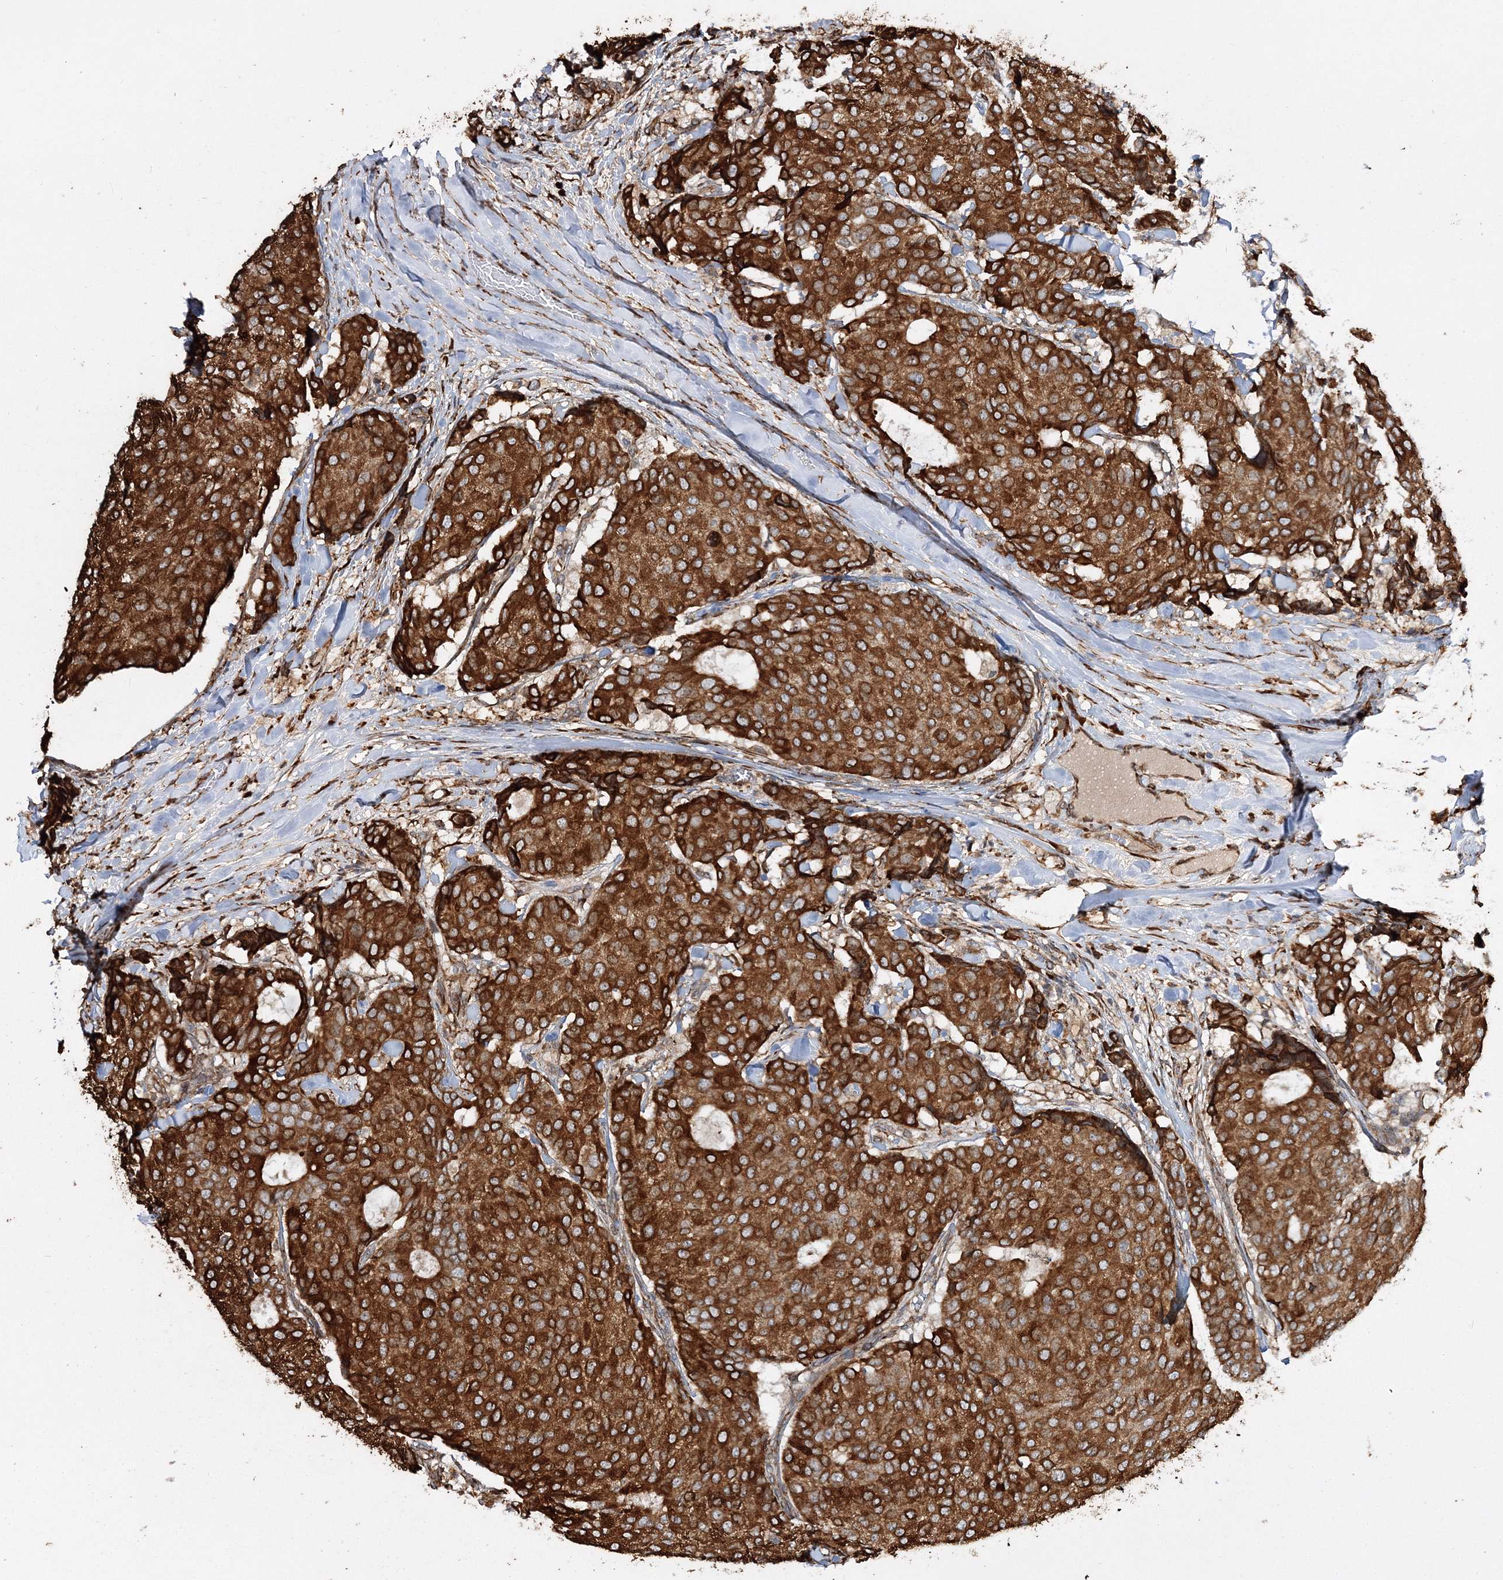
{"staining": {"intensity": "strong", "quantity": ">75%", "location": "cytoplasmic/membranous"}, "tissue": "breast cancer", "cell_type": "Tumor cells", "image_type": "cancer", "snomed": [{"axis": "morphology", "description": "Duct carcinoma"}, {"axis": "topography", "description": "Breast"}], "caption": "Immunohistochemical staining of human breast invasive ductal carcinoma demonstrates high levels of strong cytoplasmic/membranous positivity in about >75% of tumor cells.", "gene": "SCRN3", "patient": {"sex": "female", "age": 75}}